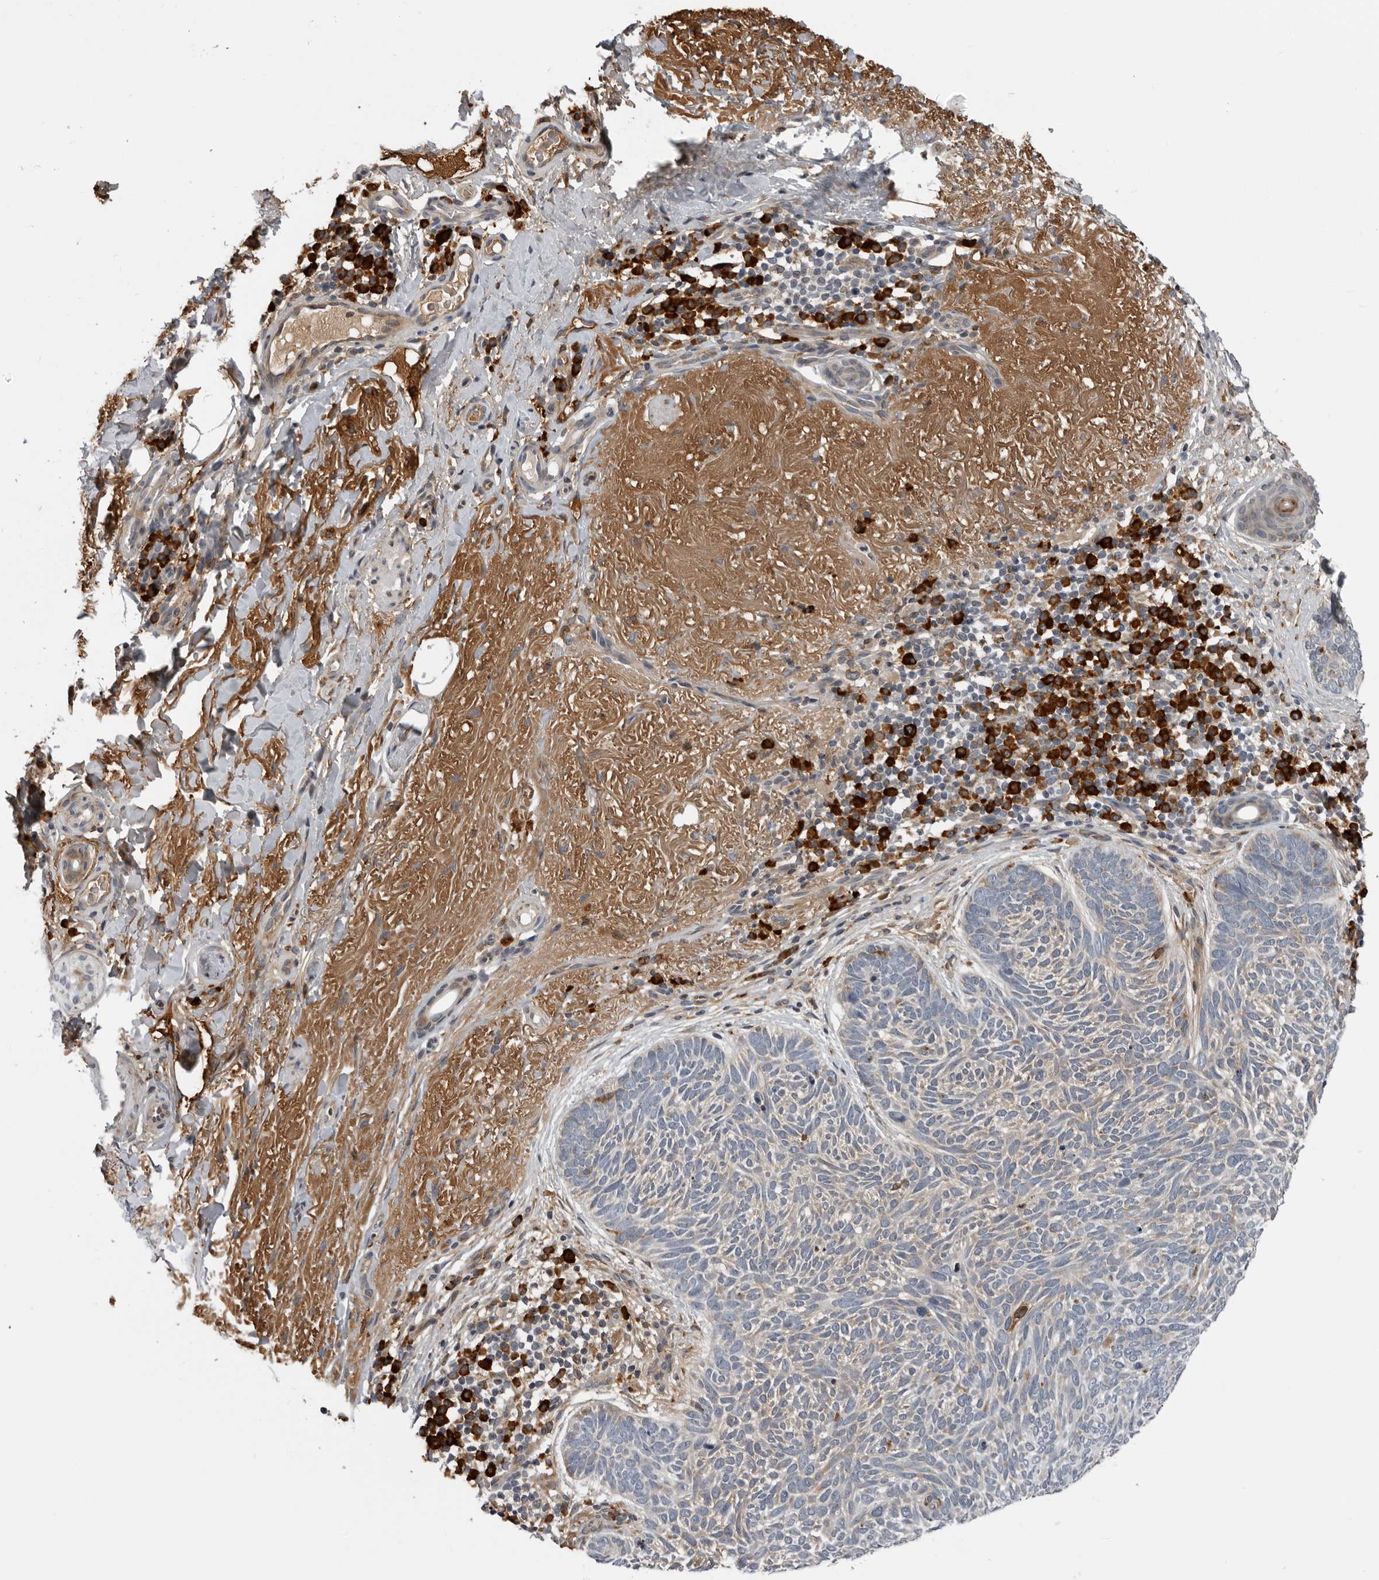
{"staining": {"intensity": "weak", "quantity": "25%-75%", "location": "cytoplasmic/membranous"}, "tissue": "skin cancer", "cell_type": "Tumor cells", "image_type": "cancer", "snomed": [{"axis": "morphology", "description": "Basal cell carcinoma"}, {"axis": "topography", "description": "Skin"}], "caption": "The histopathology image displays immunohistochemical staining of skin cancer. There is weak cytoplasmic/membranous positivity is identified in approximately 25%-75% of tumor cells.", "gene": "ALPK2", "patient": {"sex": "female", "age": 85}}